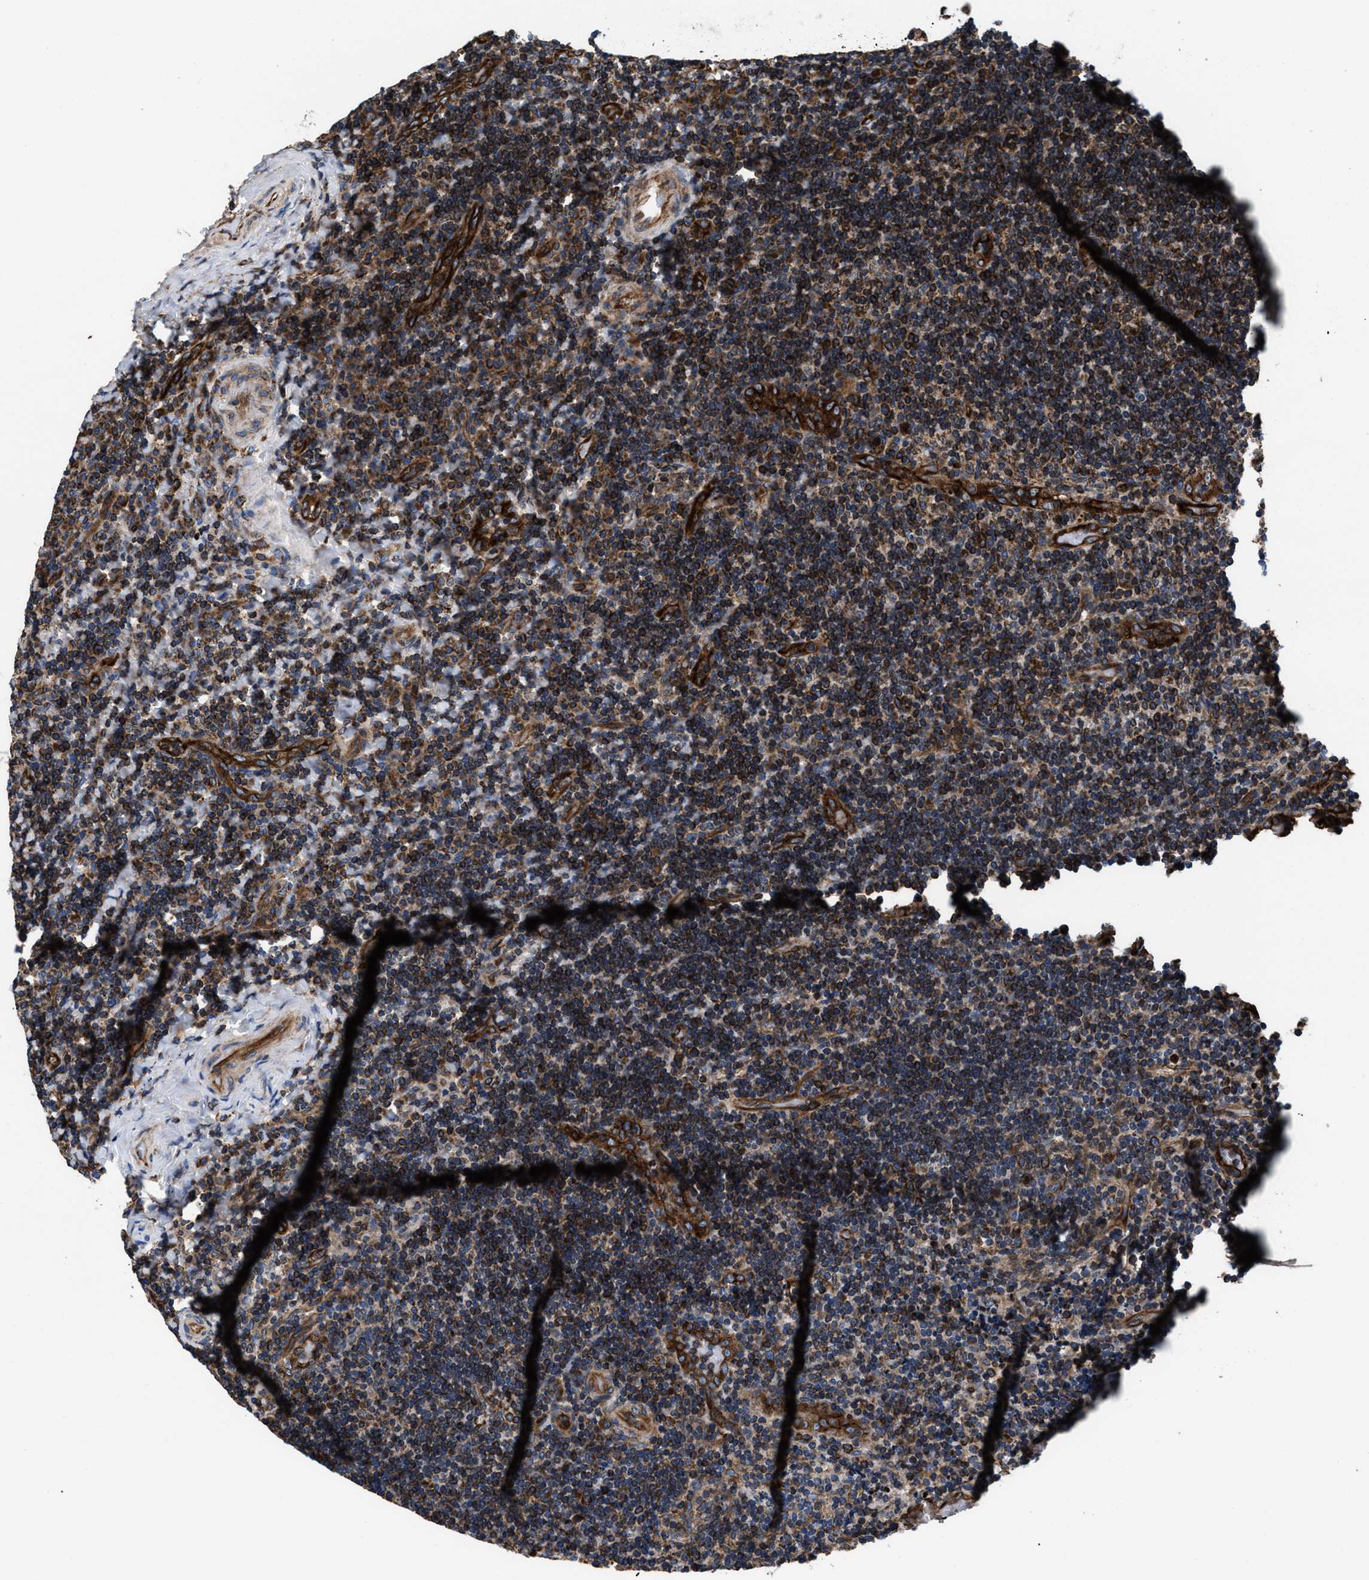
{"staining": {"intensity": "strong", "quantity": ">75%", "location": "cytoplasmic/membranous"}, "tissue": "lymphoma", "cell_type": "Tumor cells", "image_type": "cancer", "snomed": [{"axis": "morphology", "description": "Malignant lymphoma, non-Hodgkin's type, High grade"}, {"axis": "topography", "description": "Tonsil"}], "caption": "Strong cytoplasmic/membranous staining is identified in approximately >75% of tumor cells in lymphoma.", "gene": "PRR15L", "patient": {"sex": "female", "age": 36}}